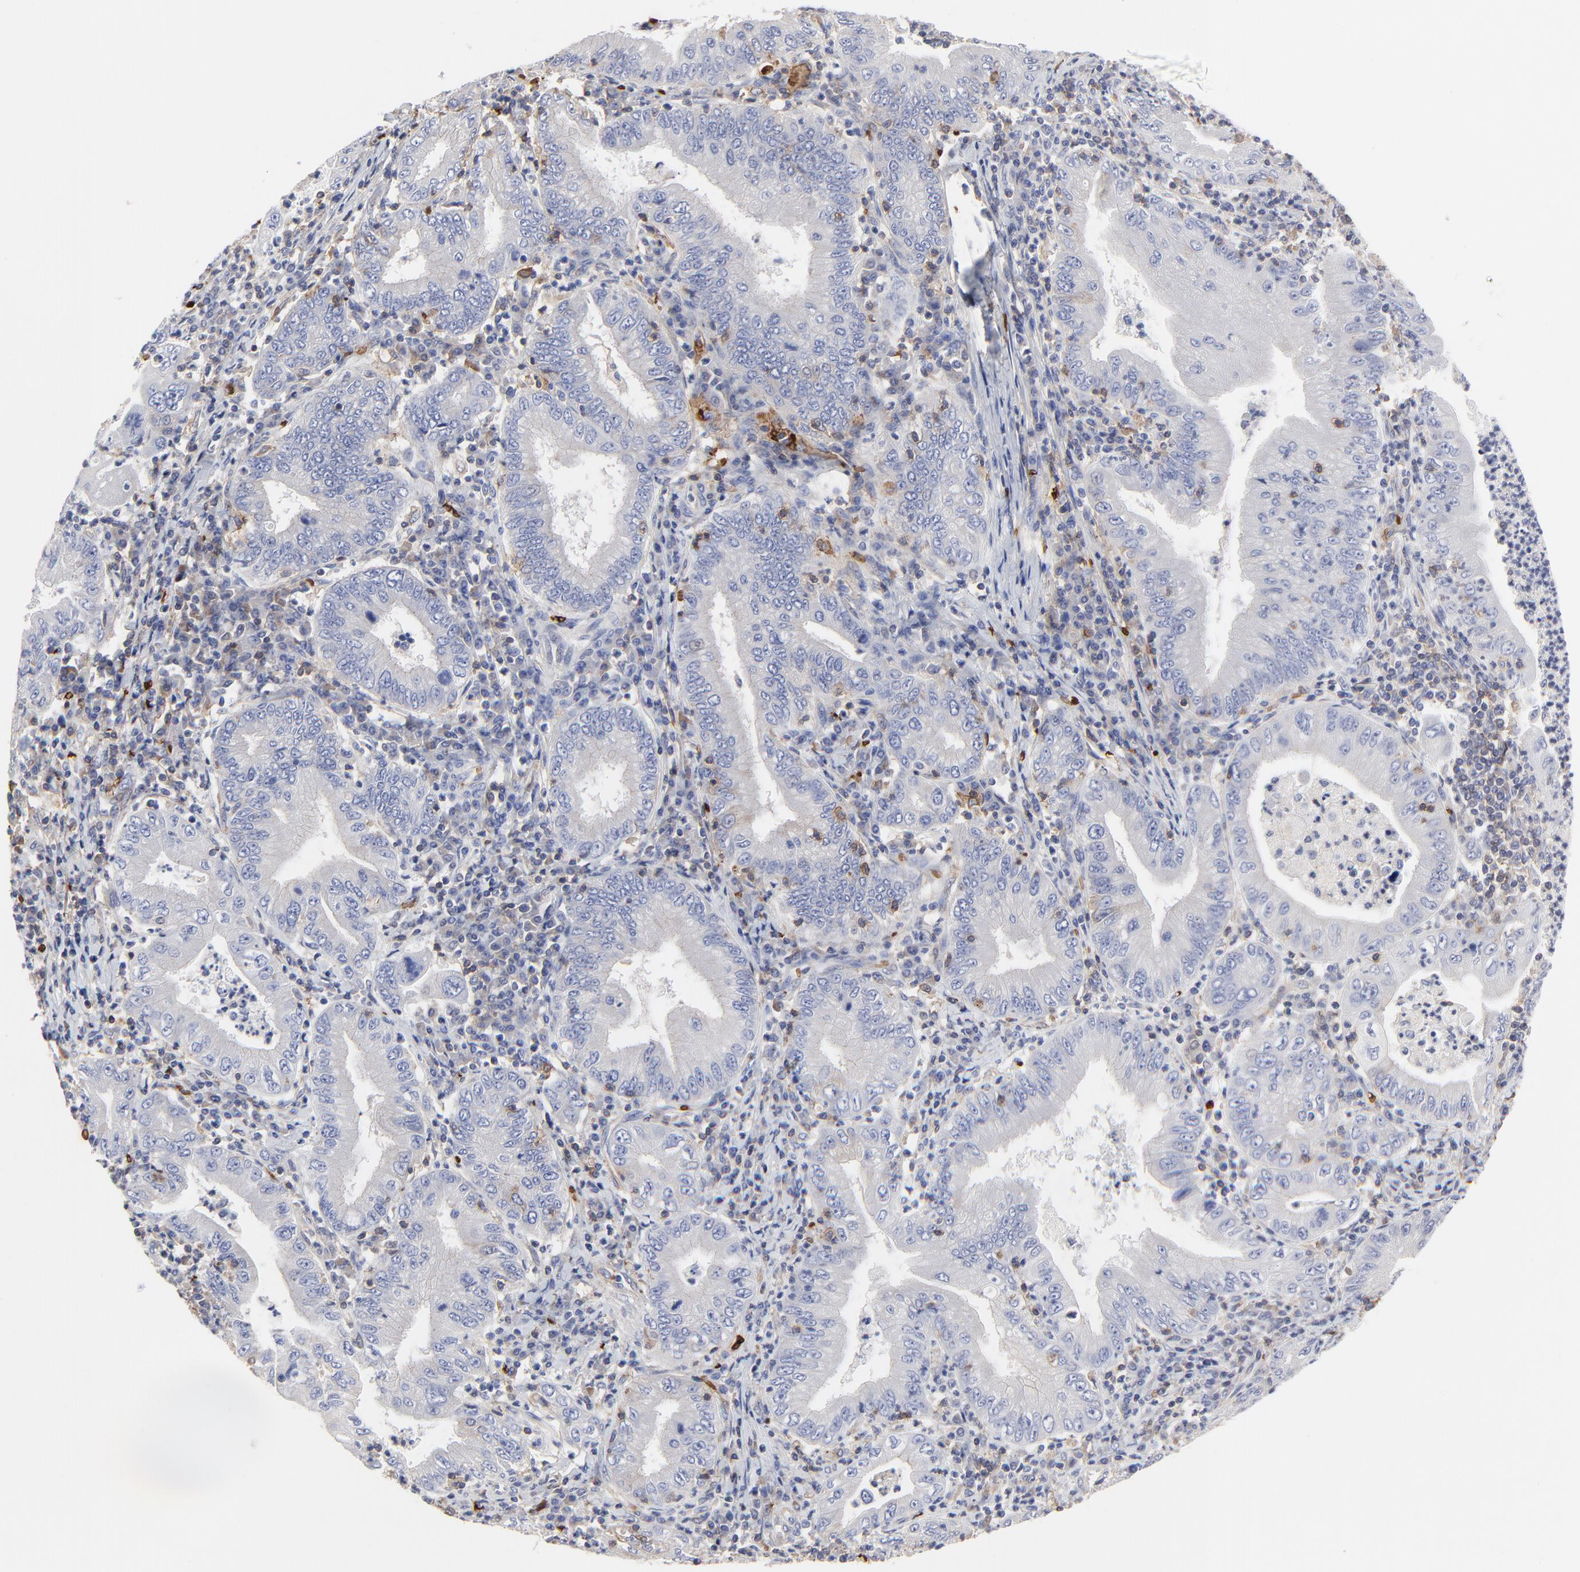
{"staining": {"intensity": "negative", "quantity": "none", "location": "none"}, "tissue": "stomach cancer", "cell_type": "Tumor cells", "image_type": "cancer", "snomed": [{"axis": "morphology", "description": "Normal tissue, NOS"}, {"axis": "morphology", "description": "Adenocarcinoma, NOS"}, {"axis": "topography", "description": "Esophagus"}, {"axis": "topography", "description": "Stomach, upper"}, {"axis": "topography", "description": "Peripheral nerve tissue"}], "caption": "Immunohistochemical staining of human stomach cancer reveals no significant positivity in tumor cells.", "gene": "PAG1", "patient": {"sex": "male", "age": 62}}